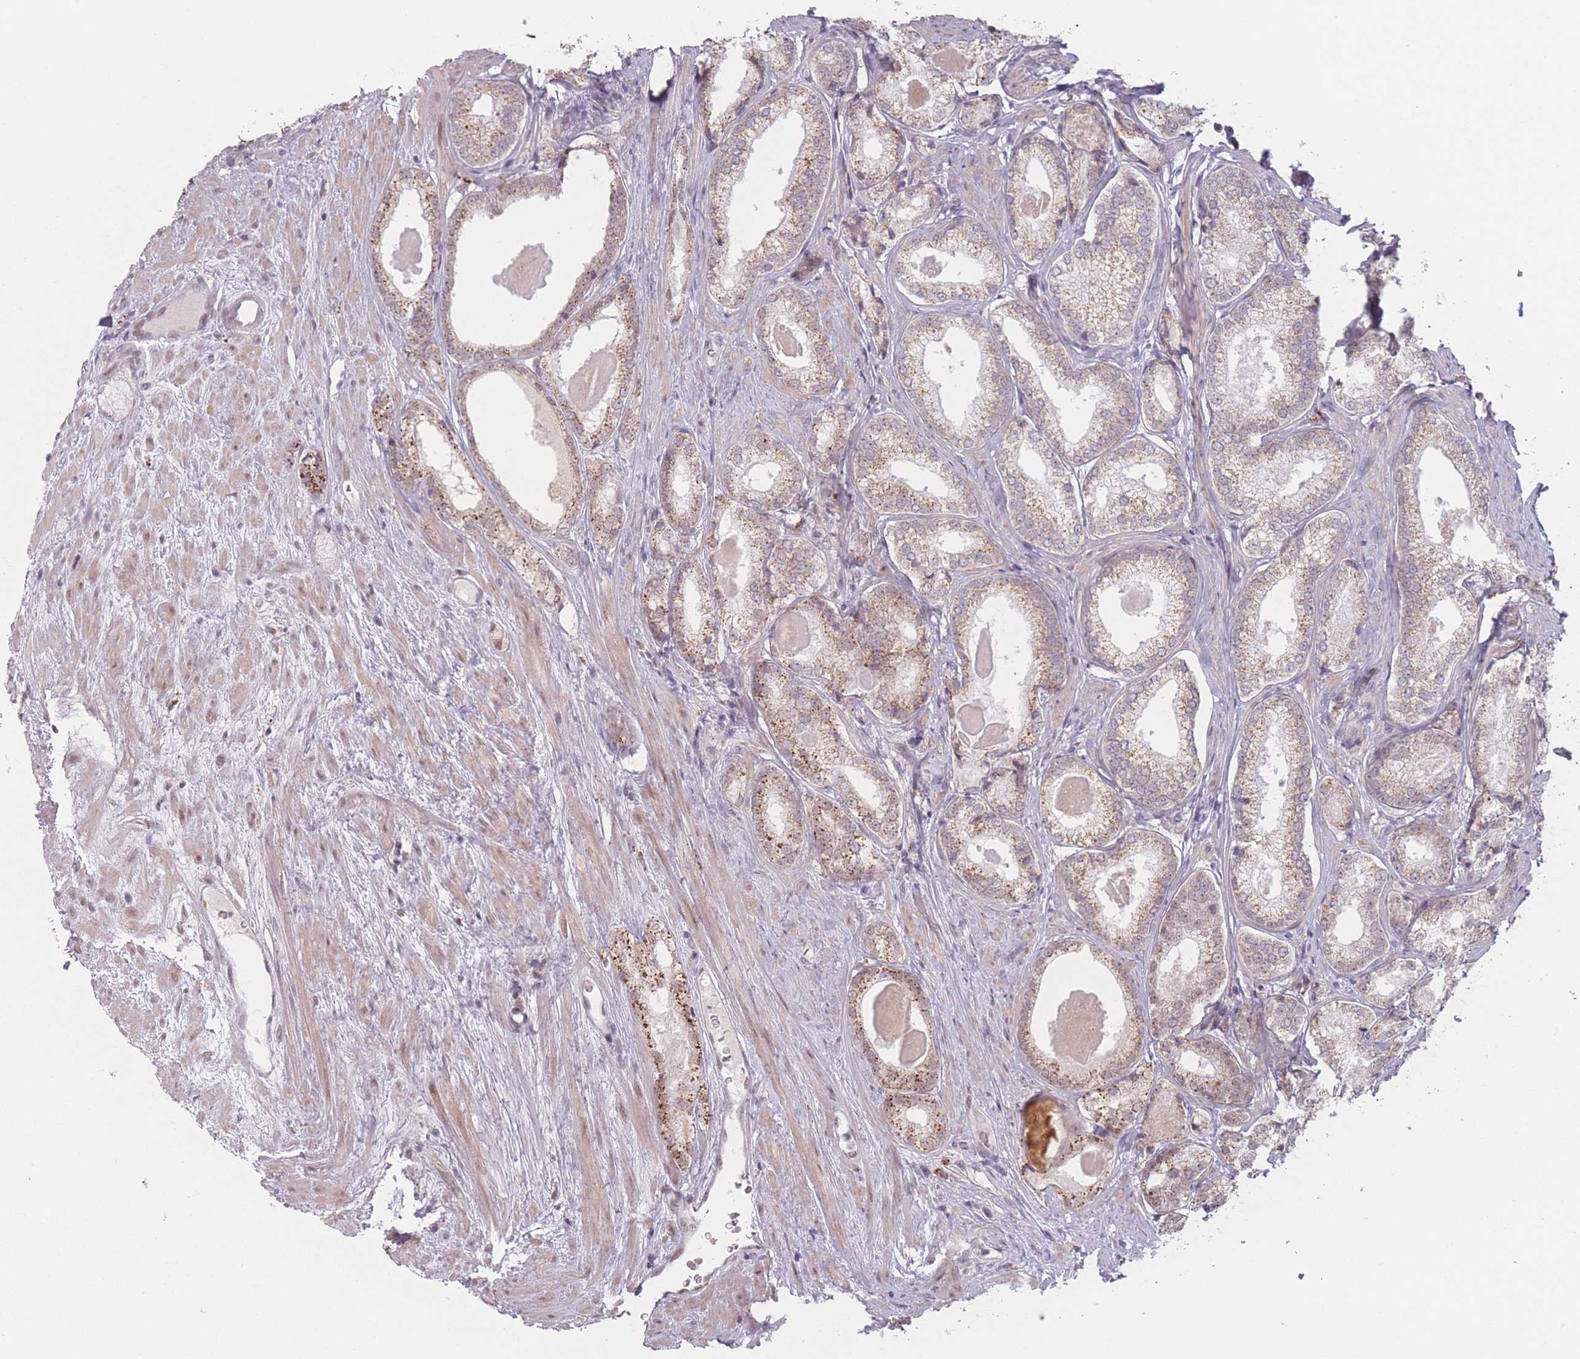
{"staining": {"intensity": "moderate", "quantity": "25%-75%", "location": "cytoplasmic/membranous"}, "tissue": "prostate cancer", "cell_type": "Tumor cells", "image_type": "cancer", "snomed": [{"axis": "morphology", "description": "Adenocarcinoma, Low grade"}, {"axis": "topography", "description": "Prostate"}], "caption": "There is medium levels of moderate cytoplasmic/membranous staining in tumor cells of prostate cancer, as demonstrated by immunohistochemical staining (brown color).", "gene": "OR10C1", "patient": {"sex": "male", "age": 68}}